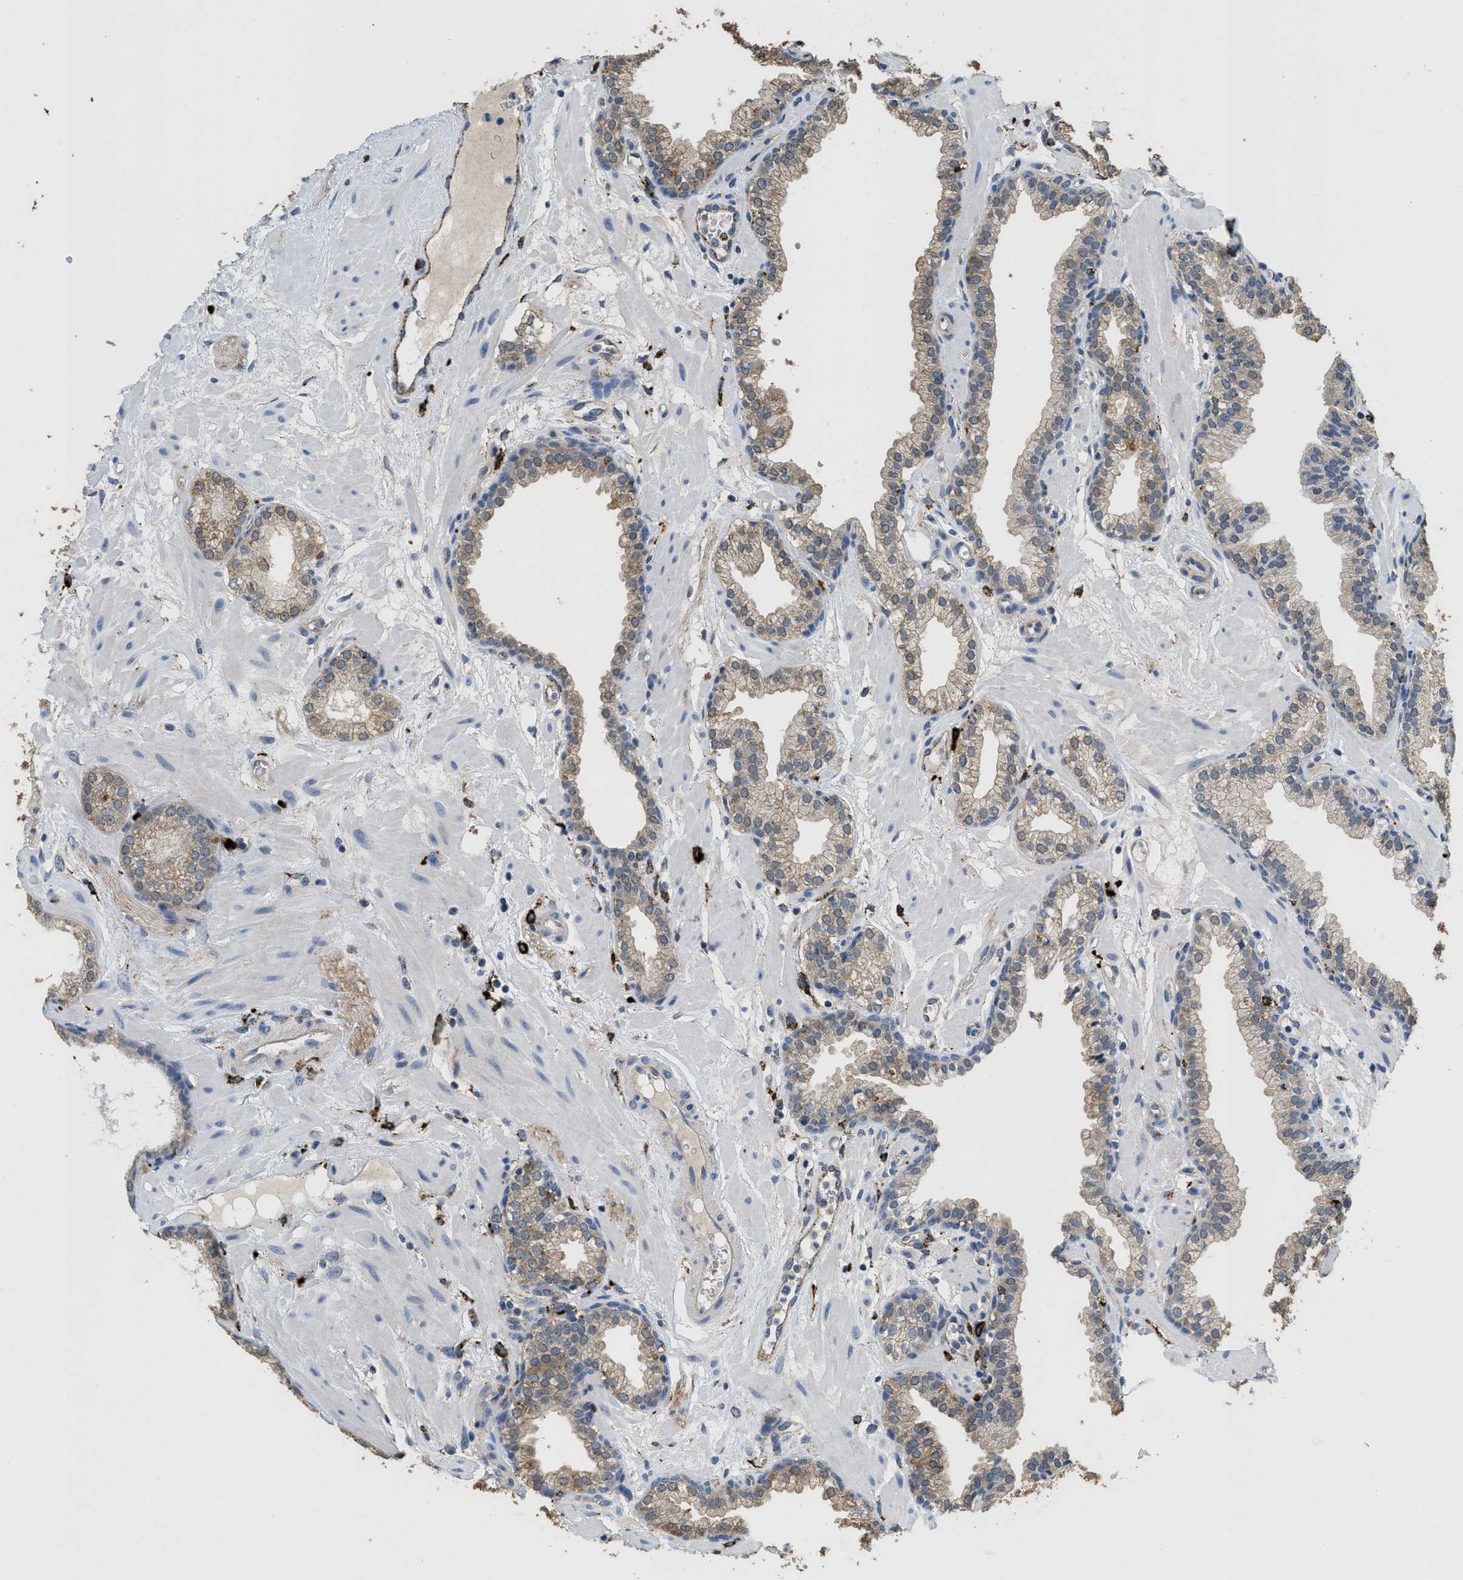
{"staining": {"intensity": "moderate", "quantity": ">75%", "location": "cytoplasmic/membranous"}, "tissue": "prostate", "cell_type": "Glandular cells", "image_type": "normal", "snomed": [{"axis": "morphology", "description": "Normal tissue, NOS"}, {"axis": "morphology", "description": "Urothelial carcinoma, Low grade"}, {"axis": "topography", "description": "Urinary bladder"}, {"axis": "topography", "description": "Prostate"}], "caption": "Glandular cells display medium levels of moderate cytoplasmic/membranous expression in about >75% of cells in normal prostate.", "gene": "BMPR2", "patient": {"sex": "male", "age": 60}}